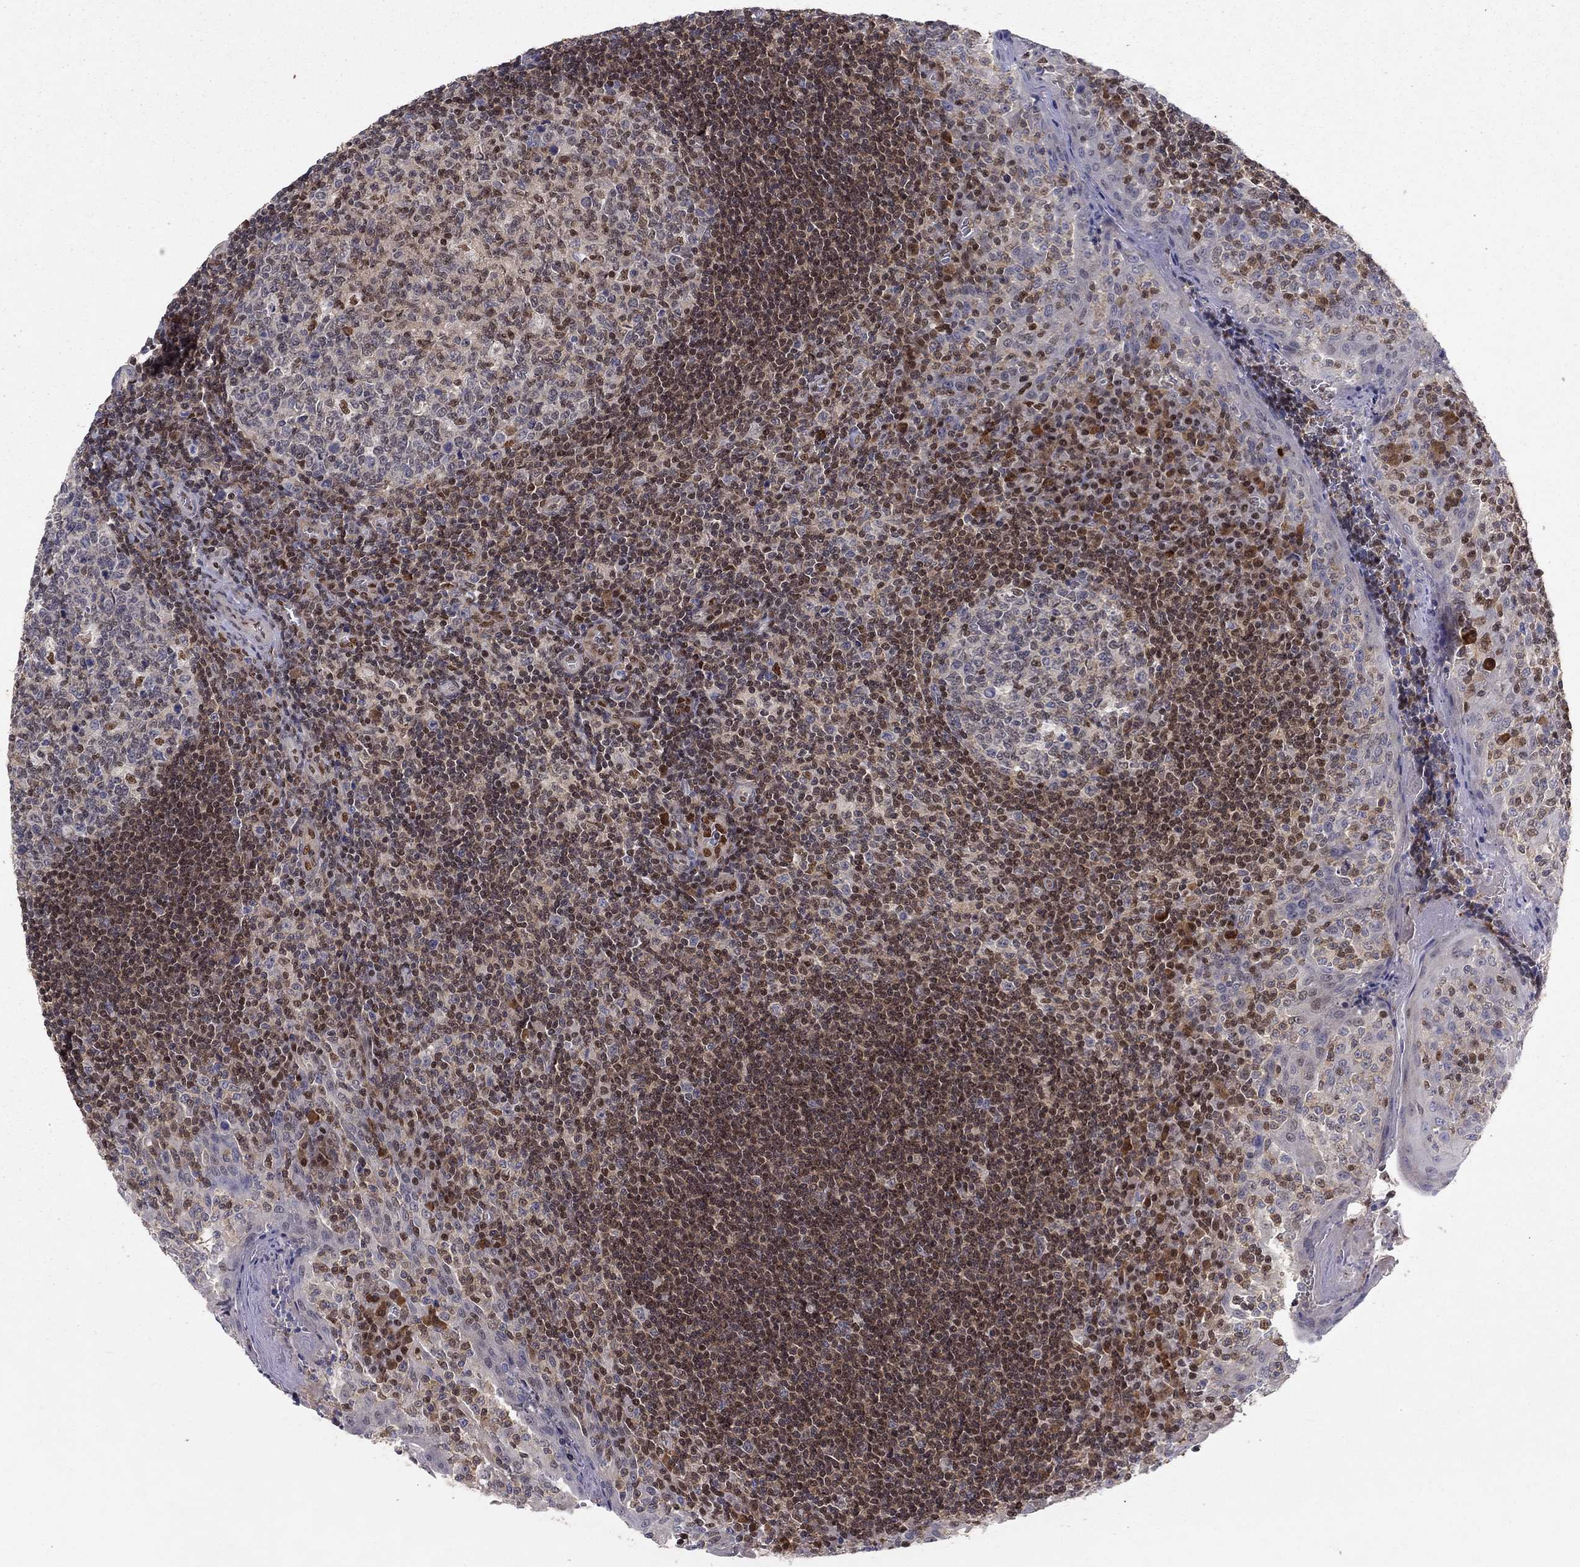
{"staining": {"intensity": "moderate", "quantity": "<25%", "location": "nuclear"}, "tissue": "tonsil", "cell_type": "Germinal center cells", "image_type": "normal", "snomed": [{"axis": "morphology", "description": "Normal tissue, NOS"}, {"axis": "topography", "description": "Tonsil"}], "caption": "Tonsil stained for a protein (brown) exhibits moderate nuclear positive positivity in about <25% of germinal center cells.", "gene": "CRTC1", "patient": {"sex": "female", "age": 13}}